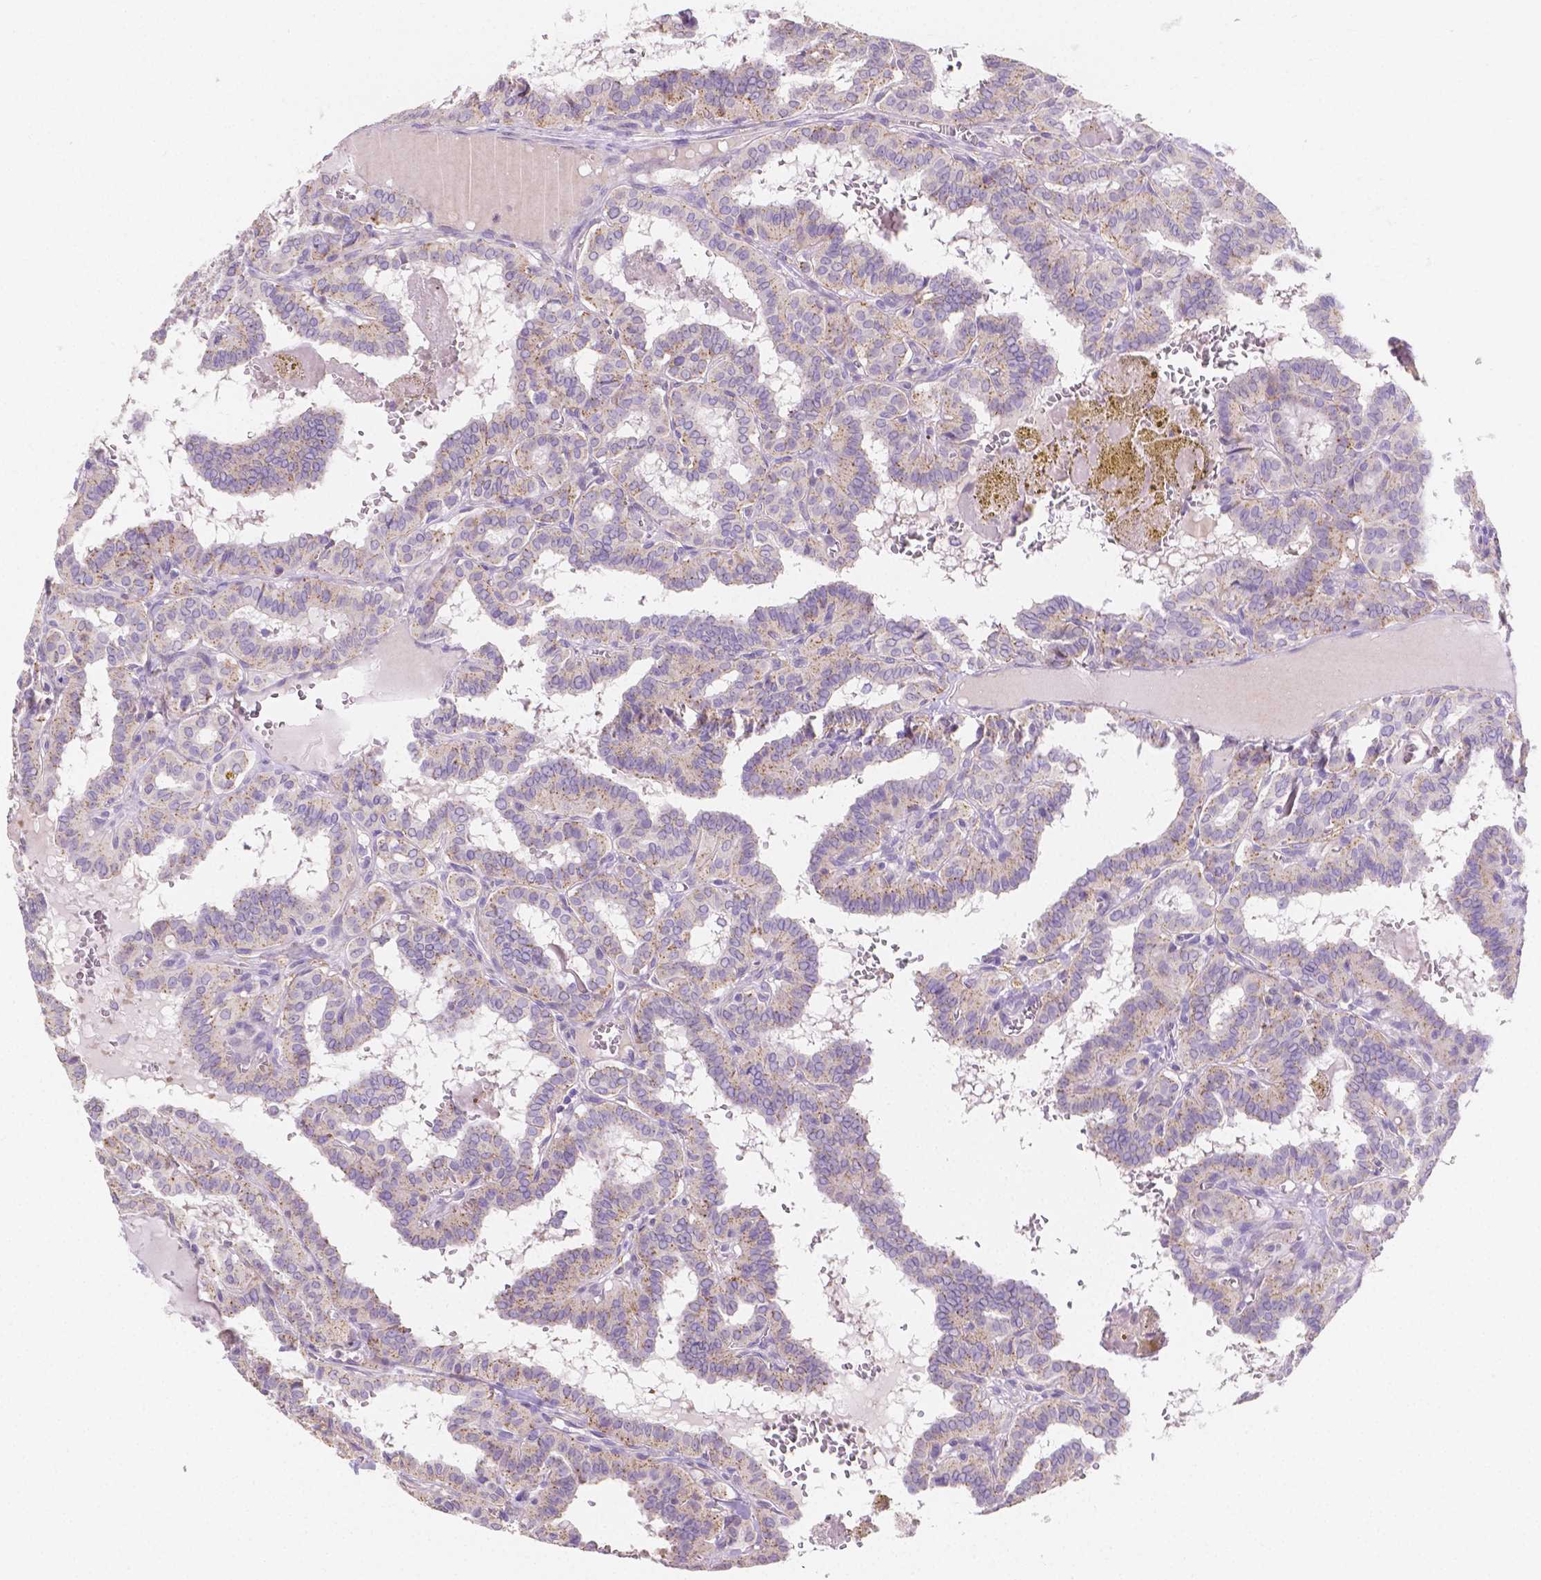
{"staining": {"intensity": "weak", "quantity": "<25%", "location": "cytoplasmic/membranous"}, "tissue": "thyroid cancer", "cell_type": "Tumor cells", "image_type": "cancer", "snomed": [{"axis": "morphology", "description": "Papillary adenocarcinoma, NOS"}, {"axis": "topography", "description": "Thyroid gland"}], "caption": "Tumor cells show no significant protein expression in thyroid papillary adenocarcinoma.", "gene": "TMEM130", "patient": {"sex": "female", "age": 21}}